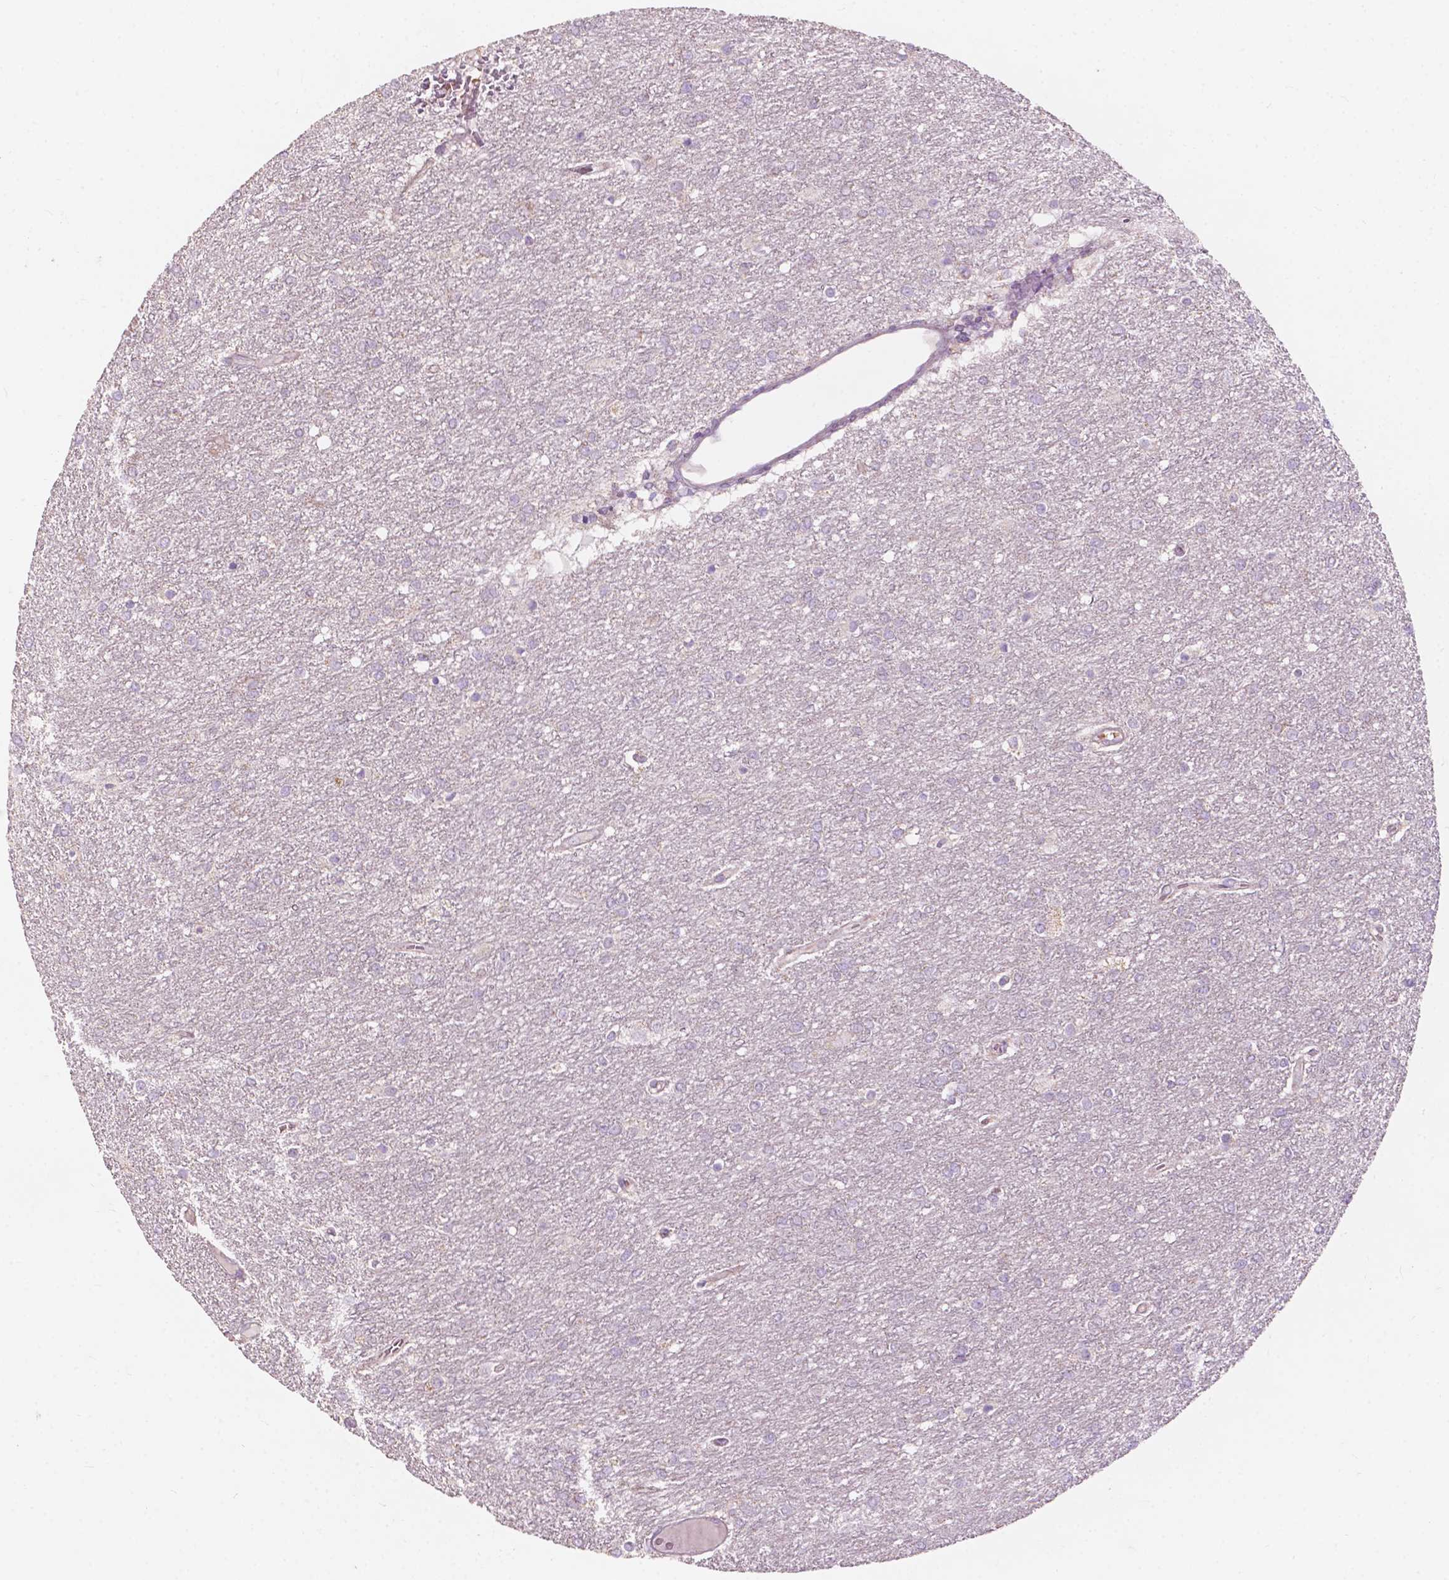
{"staining": {"intensity": "negative", "quantity": "none", "location": "none"}, "tissue": "glioma", "cell_type": "Tumor cells", "image_type": "cancer", "snomed": [{"axis": "morphology", "description": "Glioma, malignant, High grade"}, {"axis": "topography", "description": "Brain"}], "caption": "Immunohistochemistry micrograph of malignant glioma (high-grade) stained for a protein (brown), which shows no staining in tumor cells. (DAB immunohistochemistry visualized using brightfield microscopy, high magnification).", "gene": "NDUFS1", "patient": {"sex": "female", "age": 61}}